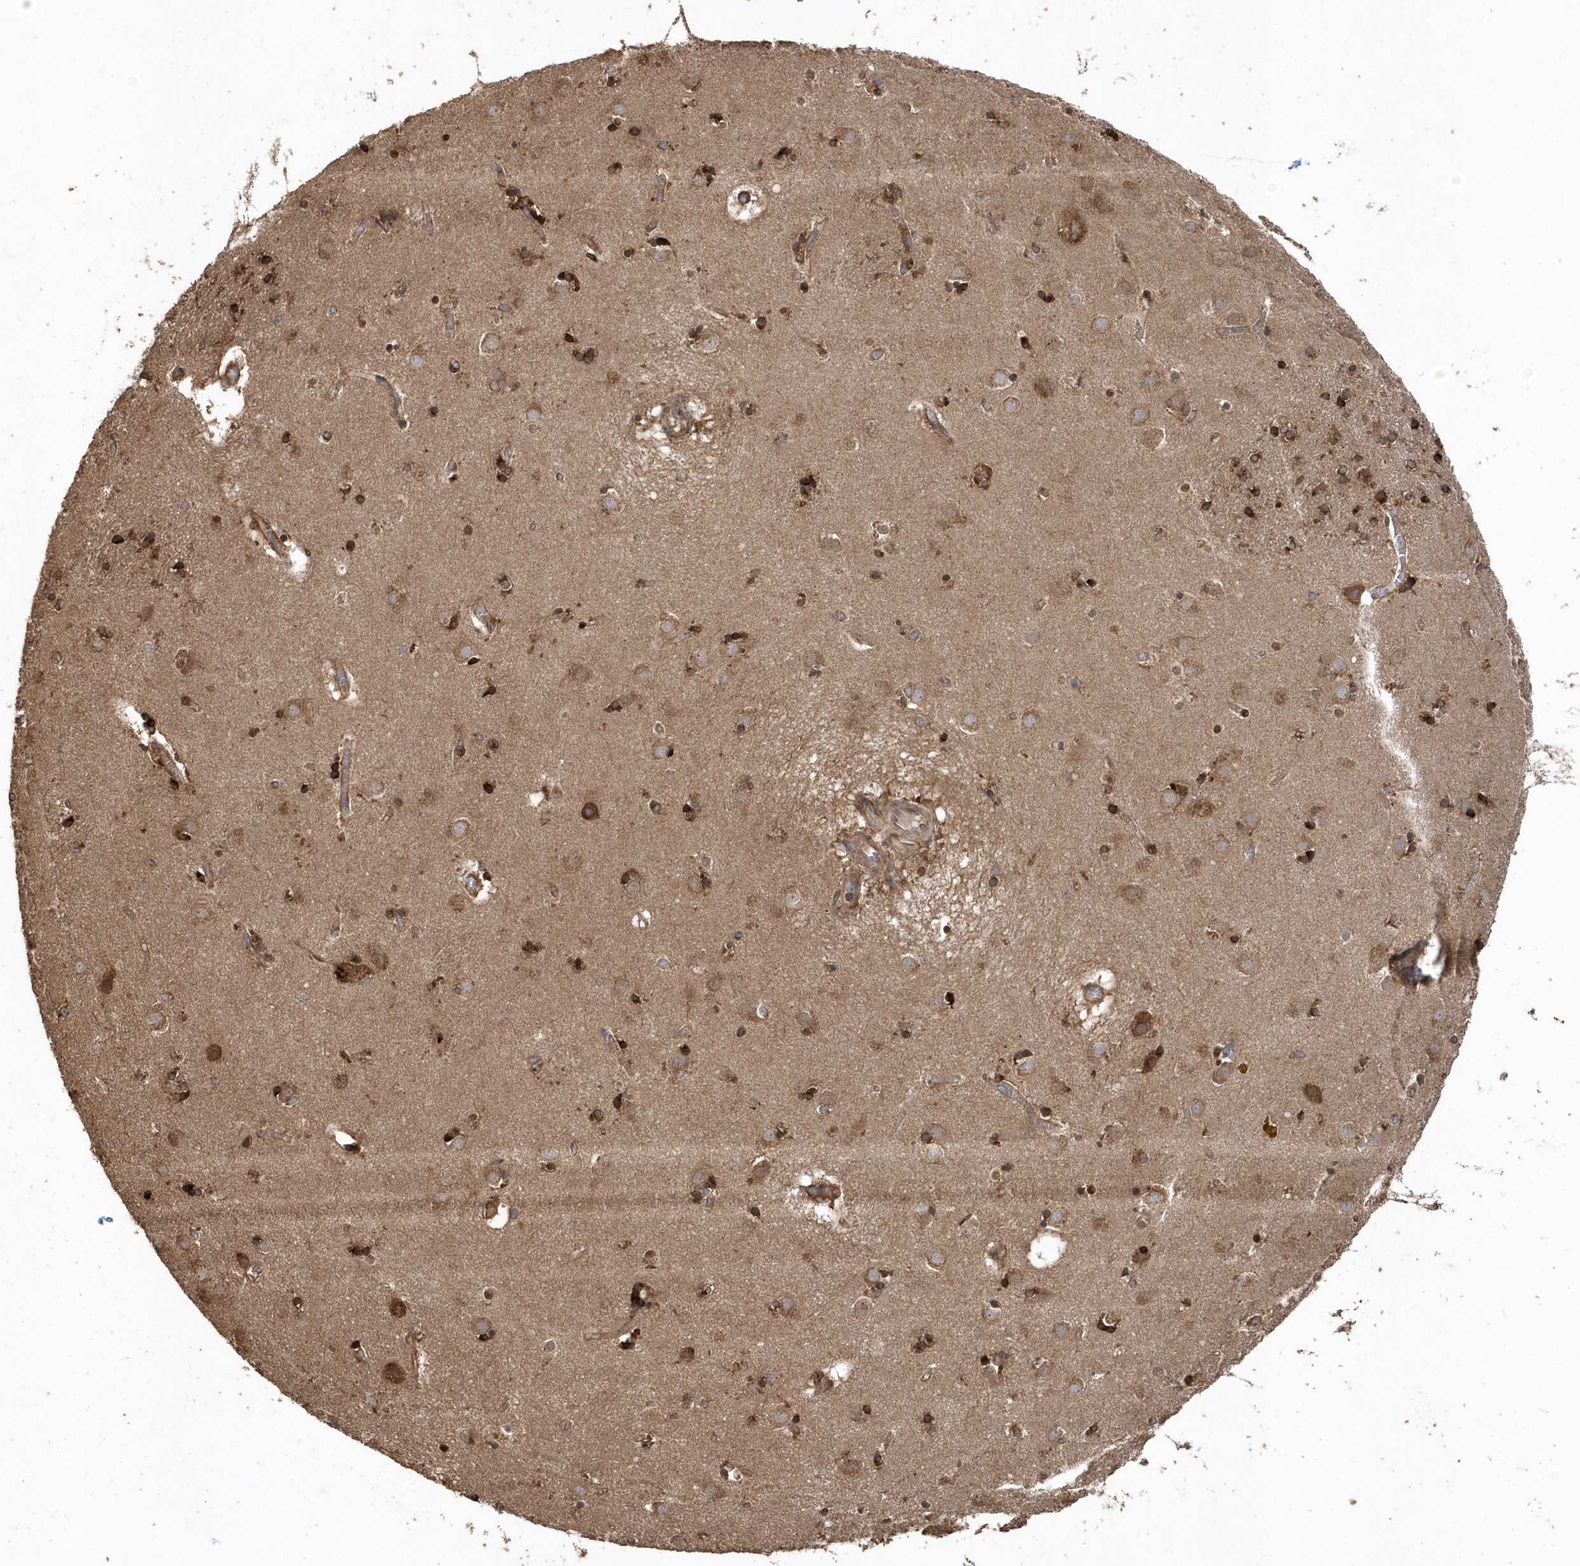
{"staining": {"intensity": "moderate", "quantity": ">75%", "location": "cytoplasmic/membranous"}, "tissue": "caudate", "cell_type": "Glial cells", "image_type": "normal", "snomed": [{"axis": "morphology", "description": "Normal tissue, NOS"}, {"axis": "topography", "description": "Lateral ventricle wall"}], "caption": "This photomicrograph demonstrates IHC staining of normal human caudate, with medium moderate cytoplasmic/membranous expression in about >75% of glial cells.", "gene": "WASHC5", "patient": {"sex": "male", "age": 70}}